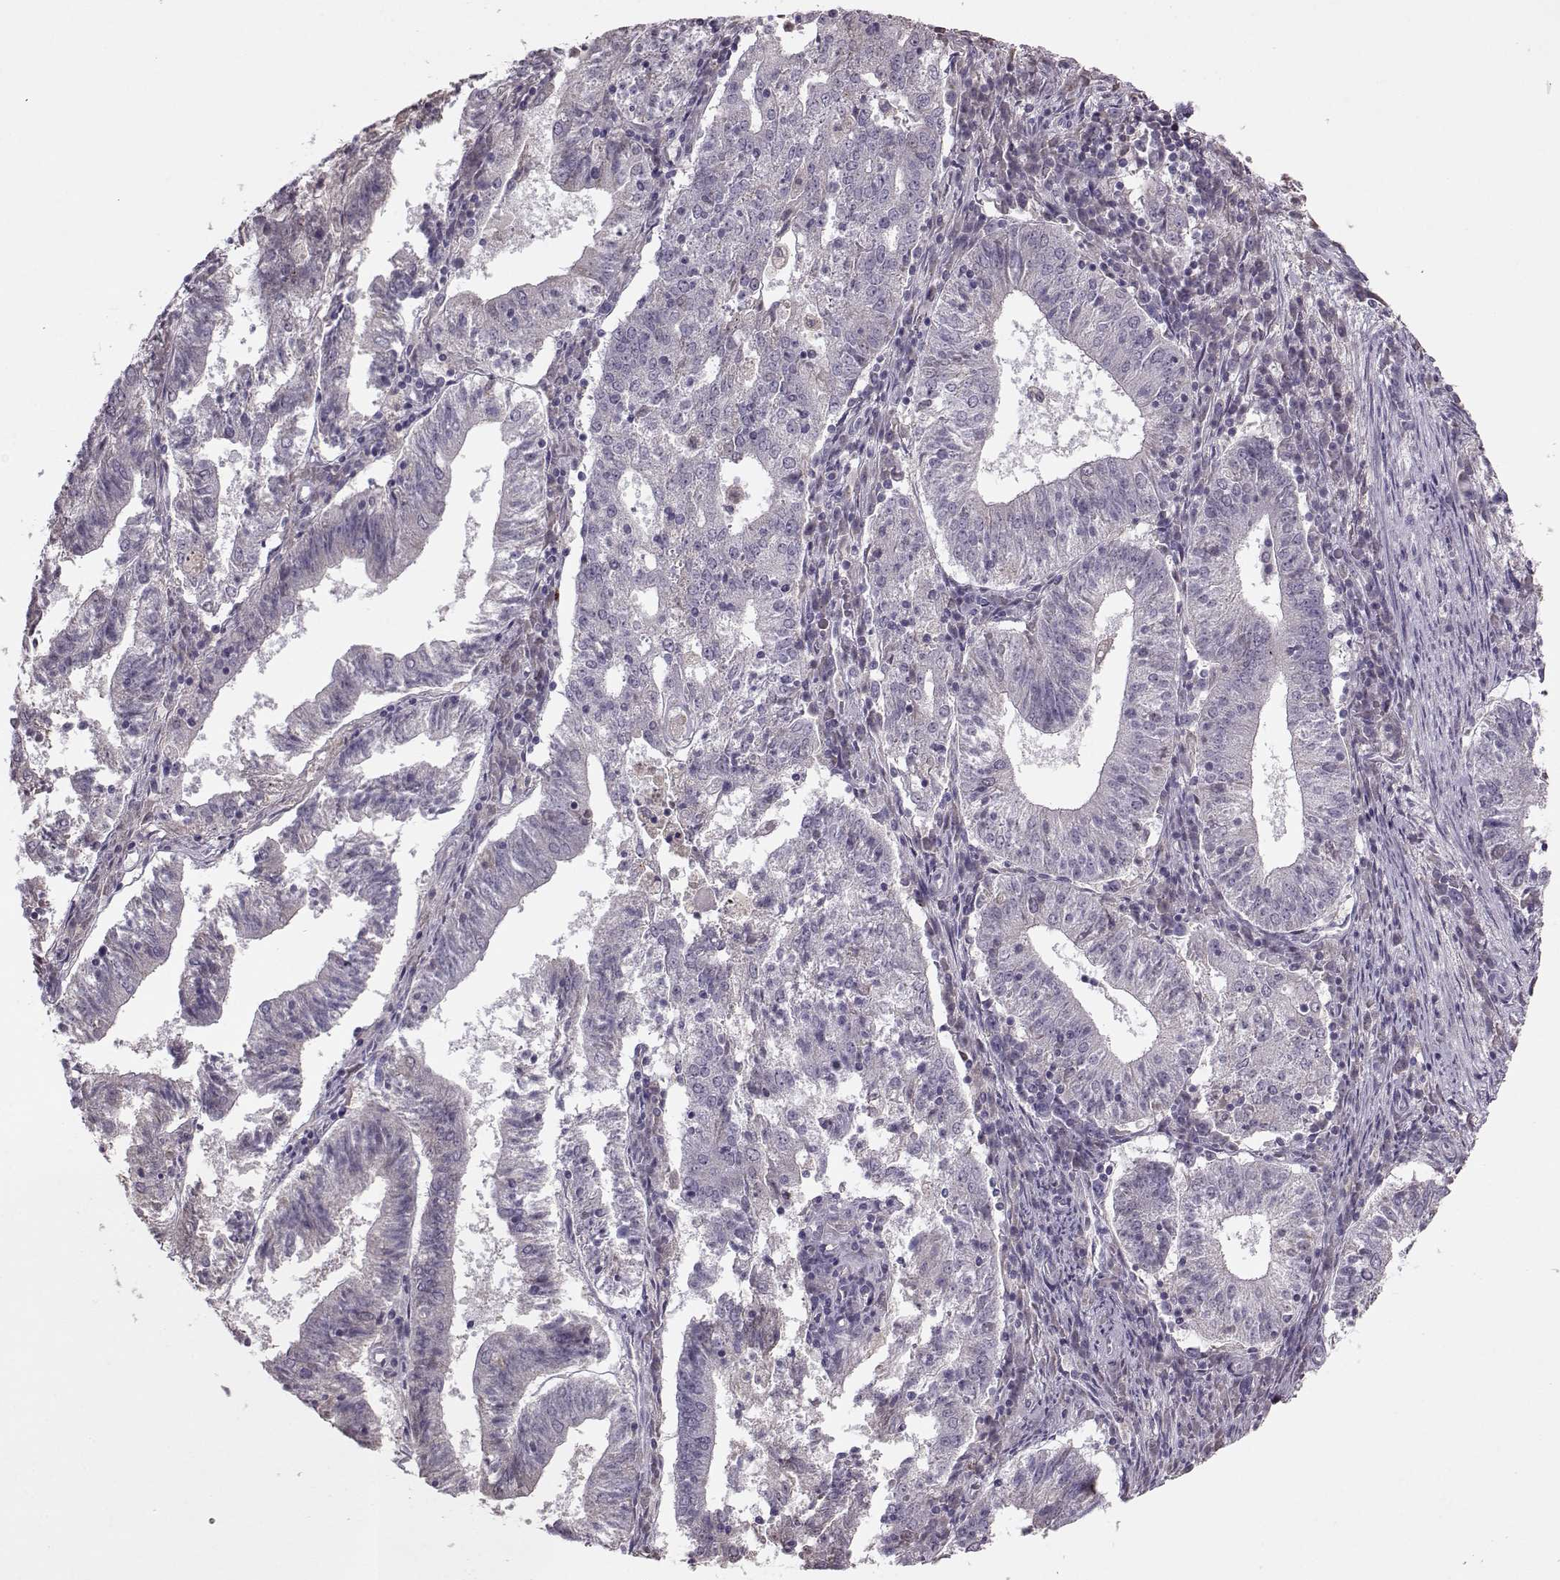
{"staining": {"intensity": "negative", "quantity": "none", "location": "none"}, "tissue": "endometrial cancer", "cell_type": "Tumor cells", "image_type": "cancer", "snomed": [{"axis": "morphology", "description": "Adenocarcinoma, NOS"}, {"axis": "topography", "description": "Endometrium"}], "caption": "An immunohistochemistry image of adenocarcinoma (endometrial) is shown. There is no staining in tumor cells of adenocarcinoma (endometrial). (DAB IHC, high magnification).", "gene": "ACOT11", "patient": {"sex": "female", "age": 82}}